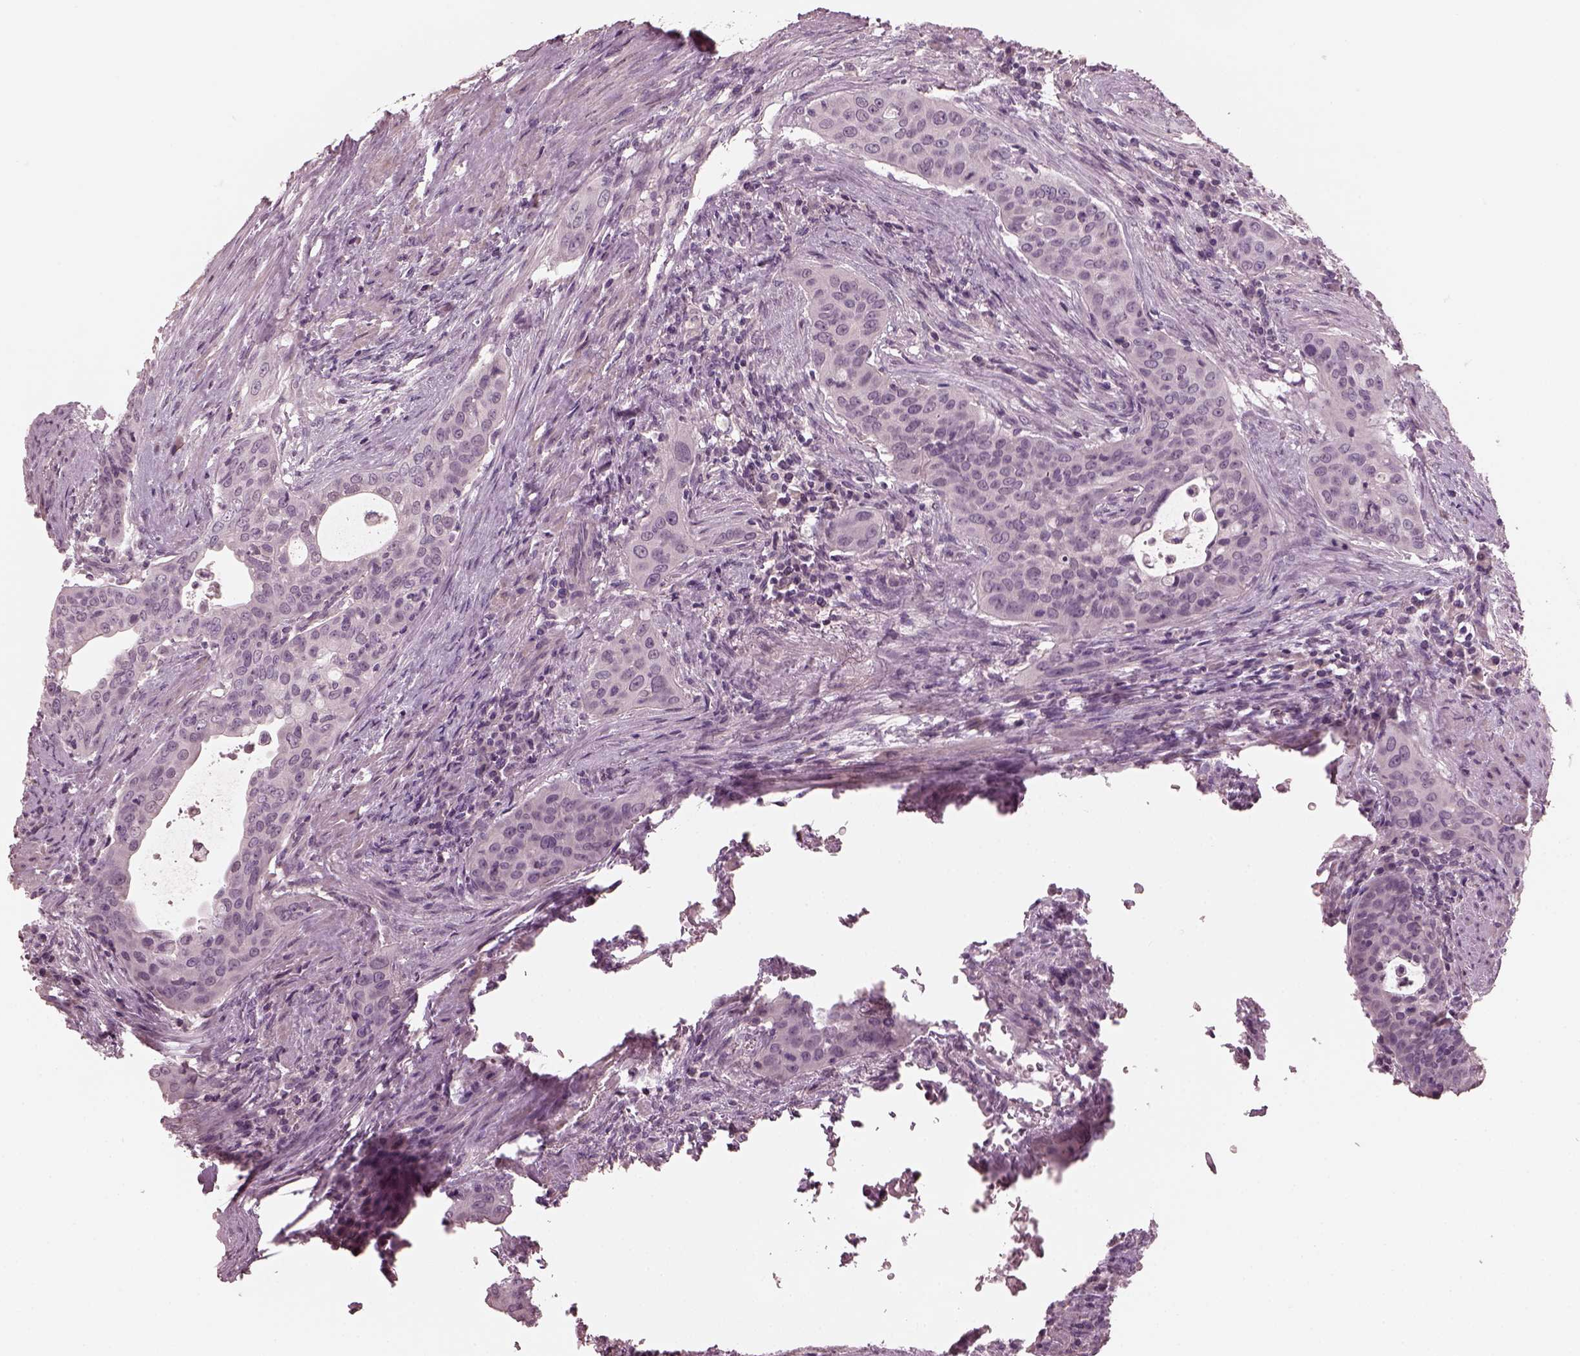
{"staining": {"intensity": "negative", "quantity": "none", "location": "none"}, "tissue": "urothelial cancer", "cell_type": "Tumor cells", "image_type": "cancer", "snomed": [{"axis": "morphology", "description": "Urothelial carcinoma, High grade"}, {"axis": "topography", "description": "Urinary bladder"}], "caption": "DAB immunohistochemical staining of human urothelial cancer shows no significant staining in tumor cells. Brightfield microscopy of immunohistochemistry stained with DAB (brown) and hematoxylin (blue), captured at high magnification.", "gene": "OPTC", "patient": {"sex": "male", "age": 82}}